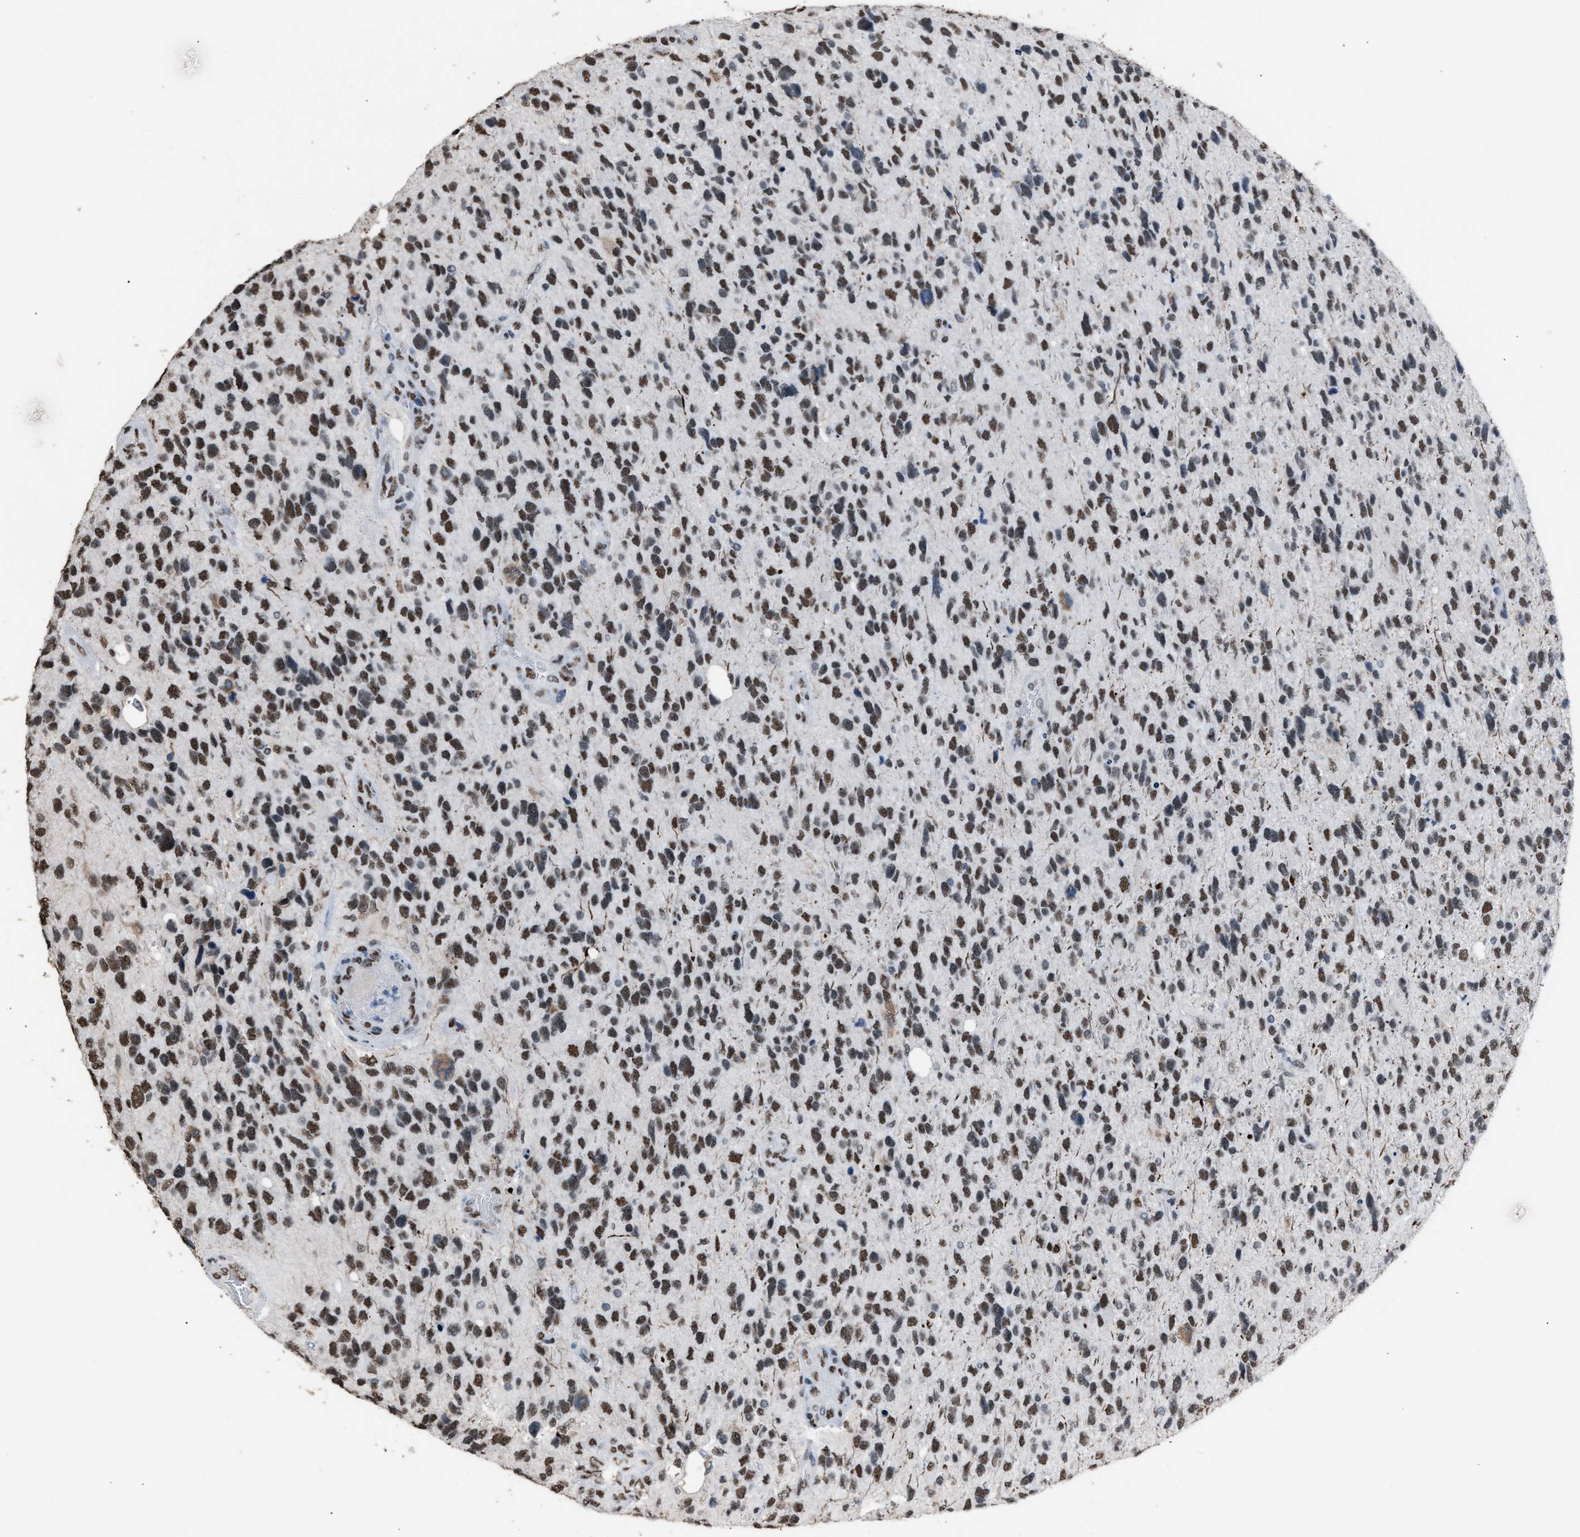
{"staining": {"intensity": "moderate", "quantity": ">75%", "location": "nuclear"}, "tissue": "glioma", "cell_type": "Tumor cells", "image_type": "cancer", "snomed": [{"axis": "morphology", "description": "Glioma, malignant, High grade"}, {"axis": "topography", "description": "Brain"}], "caption": "Brown immunohistochemical staining in malignant glioma (high-grade) exhibits moderate nuclear expression in about >75% of tumor cells.", "gene": "CCAR2", "patient": {"sex": "female", "age": 58}}